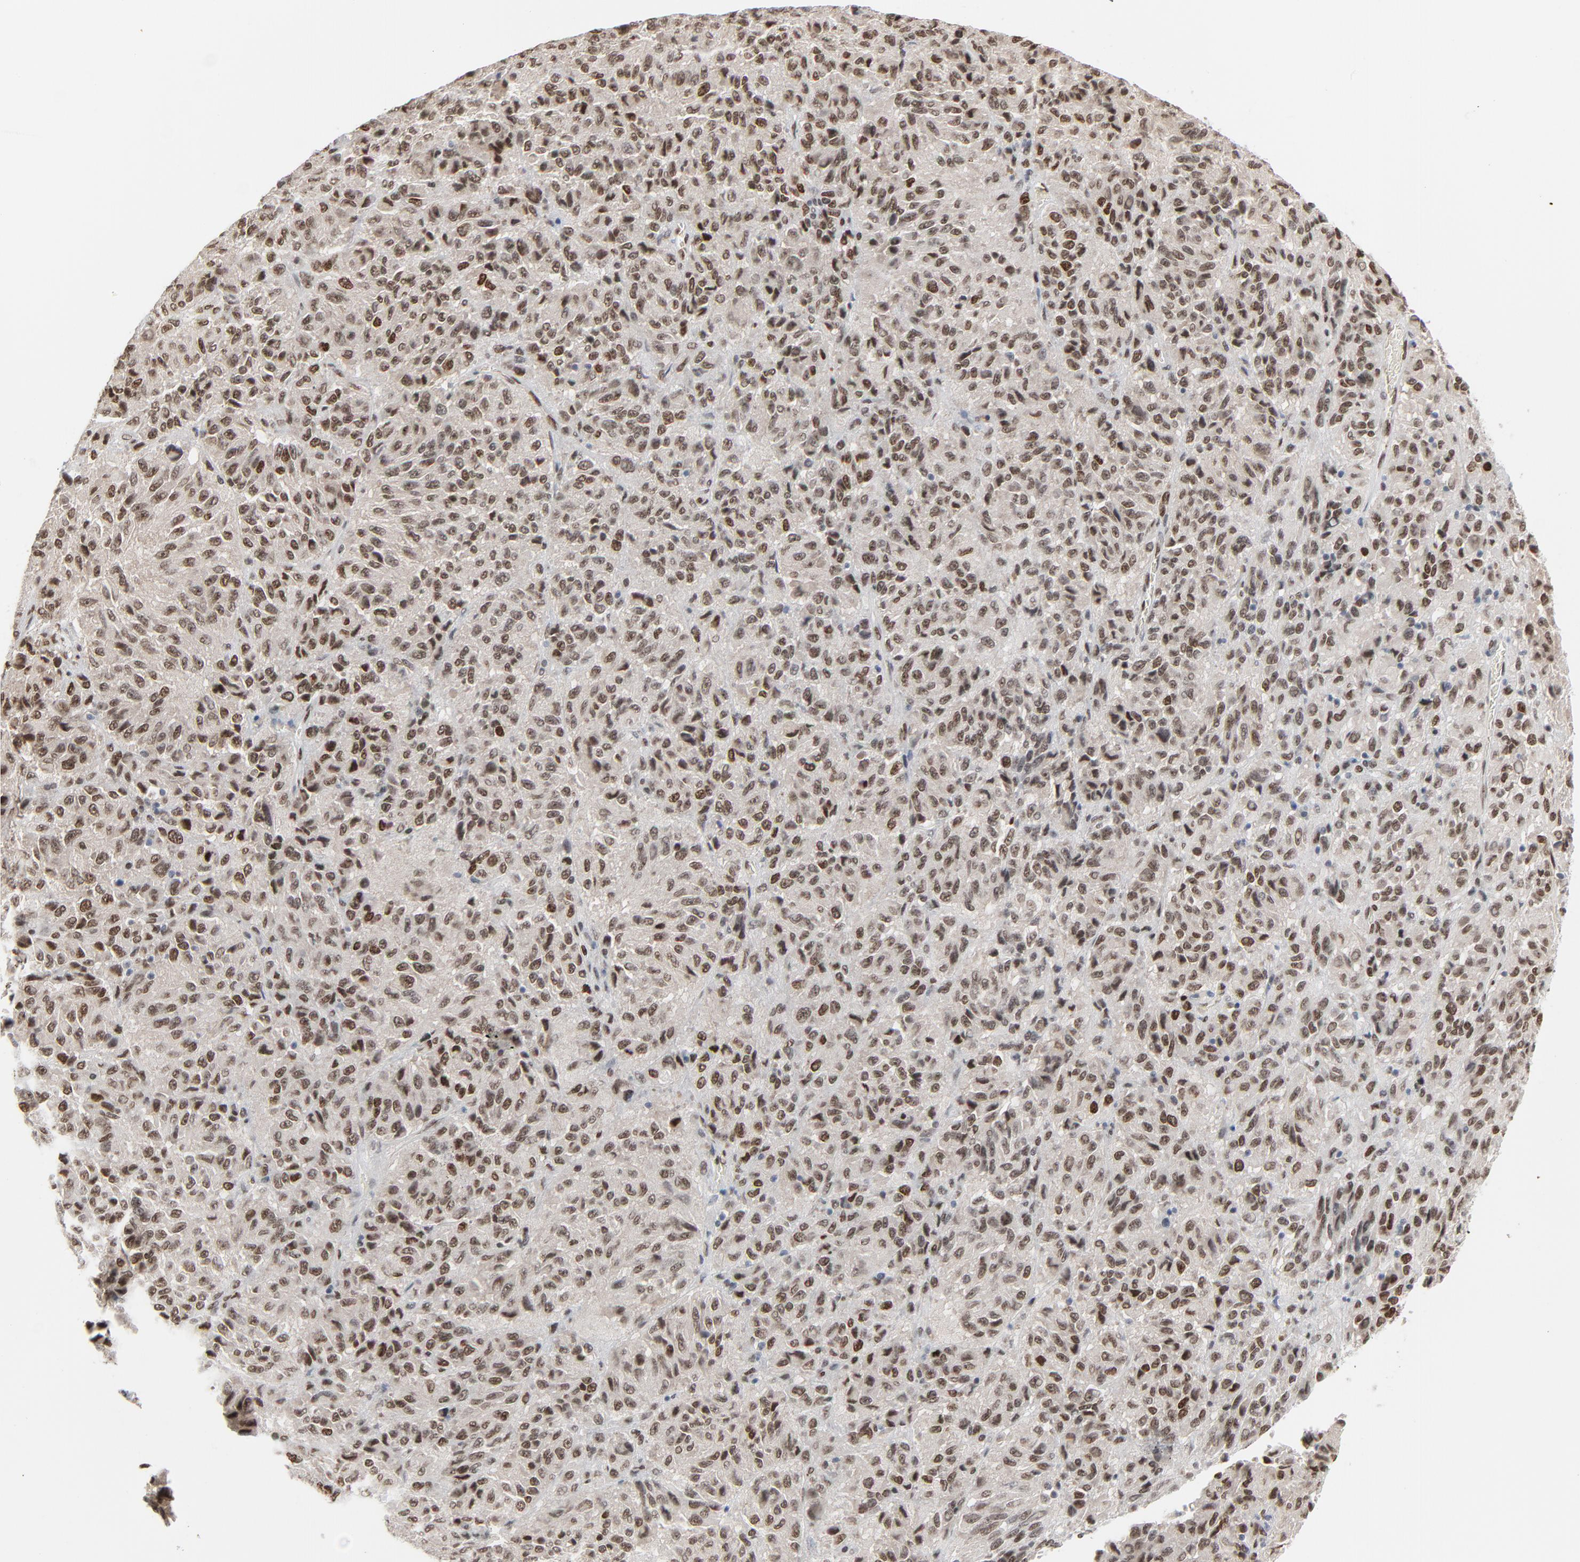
{"staining": {"intensity": "strong", "quantity": ">75%", "location": "nuclear"}, "tissue": "melanoma", "cell_type": "Tumor cells", "image_type": "cancer", "snomed": [{"axis": "morphology", "description": "Malignant melanoma, Metastatic site"}, {"axis": "topography", "description": "Lung"}], "caption": "About >75% of tumor cells in malignant melanoma (metastatic site) reveal strong nuclear protein positivity as visualized by brown immunohistochemical staining.", "gene": "CUX1", "patient": {"sex": "male", "age": 64}}